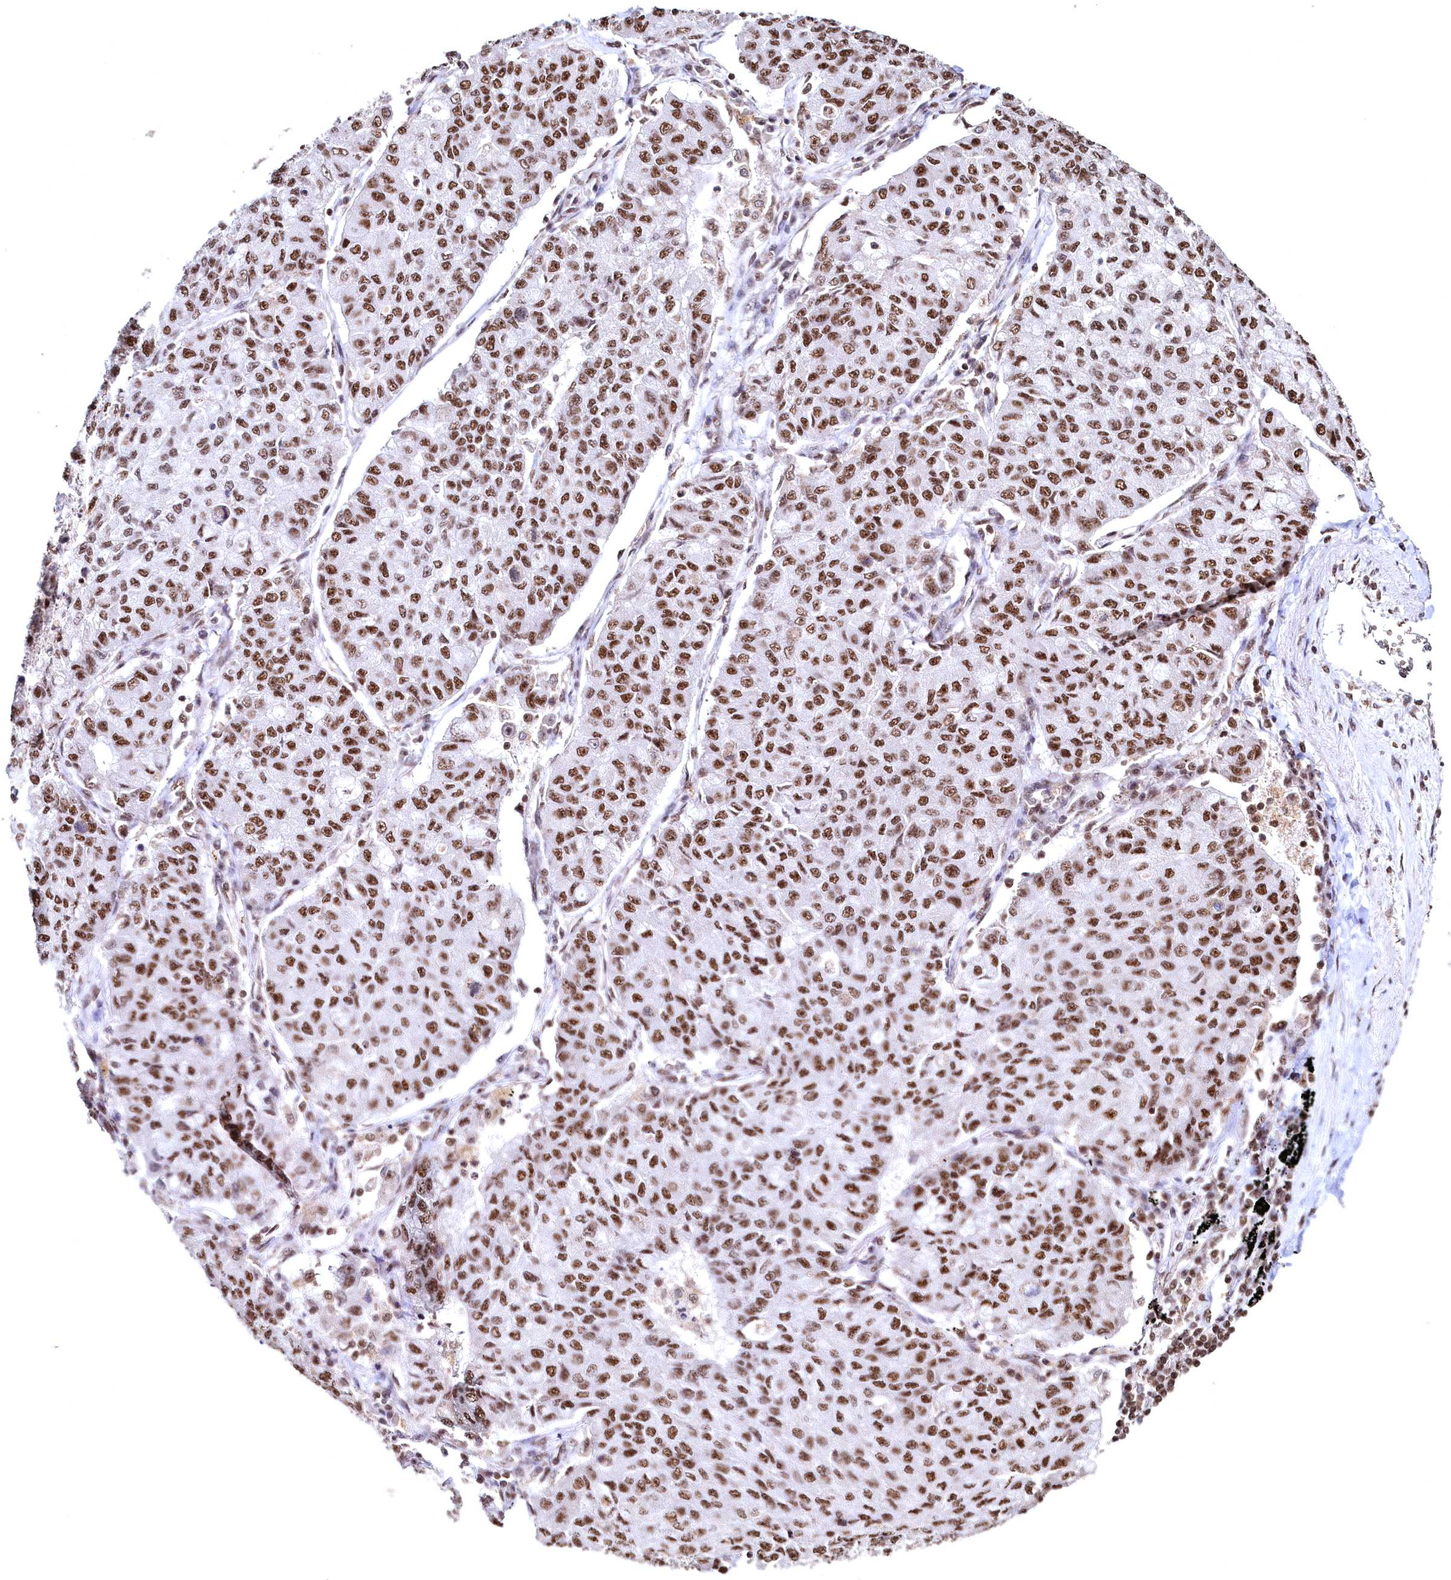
{"staining": {"intensity": "strong", "quantity": ">75%", "location": "nuclear"}, "tissue": "lung cancer", "cell_type": "Tumor cells", "image_type": "cancer", "snomed": [{"axis": "morphology", "description": "Squamous cell carcinoma, NOS"}, {"axis": "topography", "description": "Lung"}], "caption": "Lung squamous cell carcinoma tissue displays strong nuclear staining in about >75% of tumor cells, visualized by immunohistochemistry.", "gene": "RSRC2", "patient": {"sex": "male", "age": 74}}